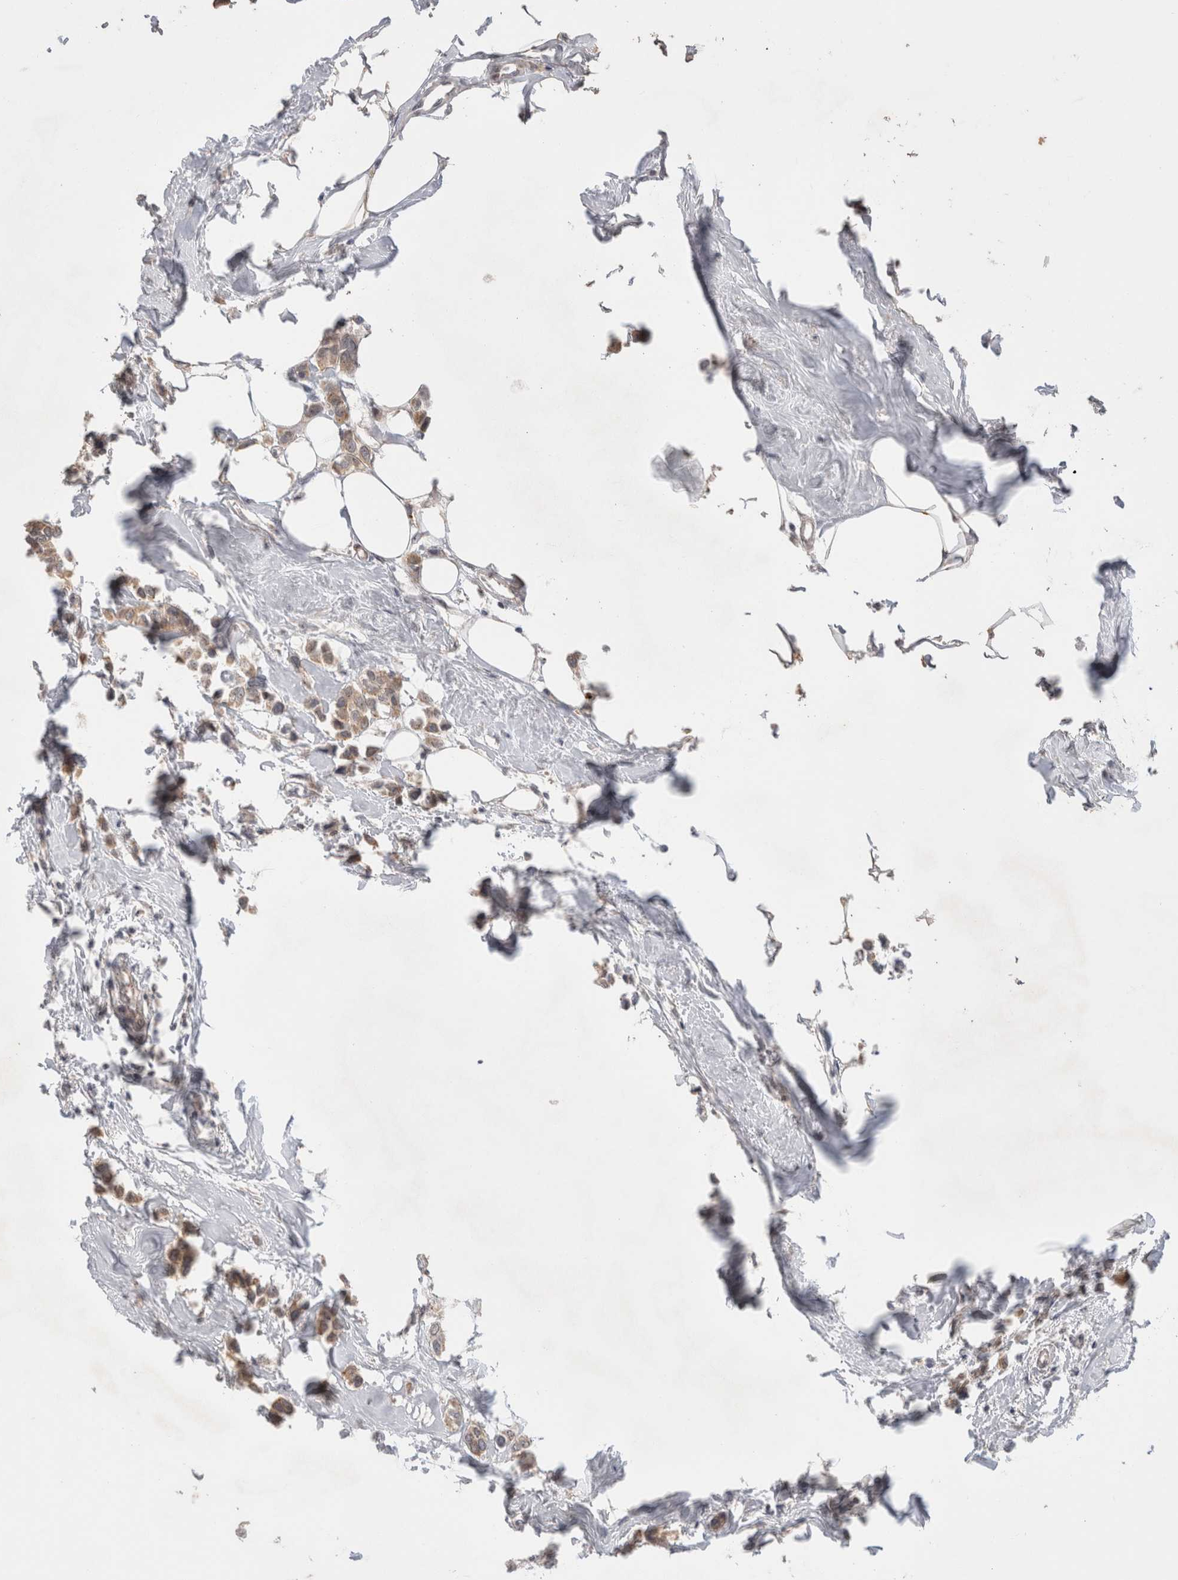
{"staining": {"intensity": "moderate", "quantity": ">75%", "location": "cytoplasmic/membranous"}, "tissue": "breast cancer", "cell_type": "Tumor cells", "image_type": "cancer", "snomed": [{"axis": "morphology", "description": "Lobular carcinoma"}, {"axis": "topography", "description": "Breast"}], "caption": "Protein analysis of lobular carcinoma (breast) tissue reveals moderate cytoplasmic/membranous expression in approximately >75% of tumor cells. Nuclei are stained in blue.", "gene": "SLC29A1", "patient": {"sex": "female", "age": 51}}